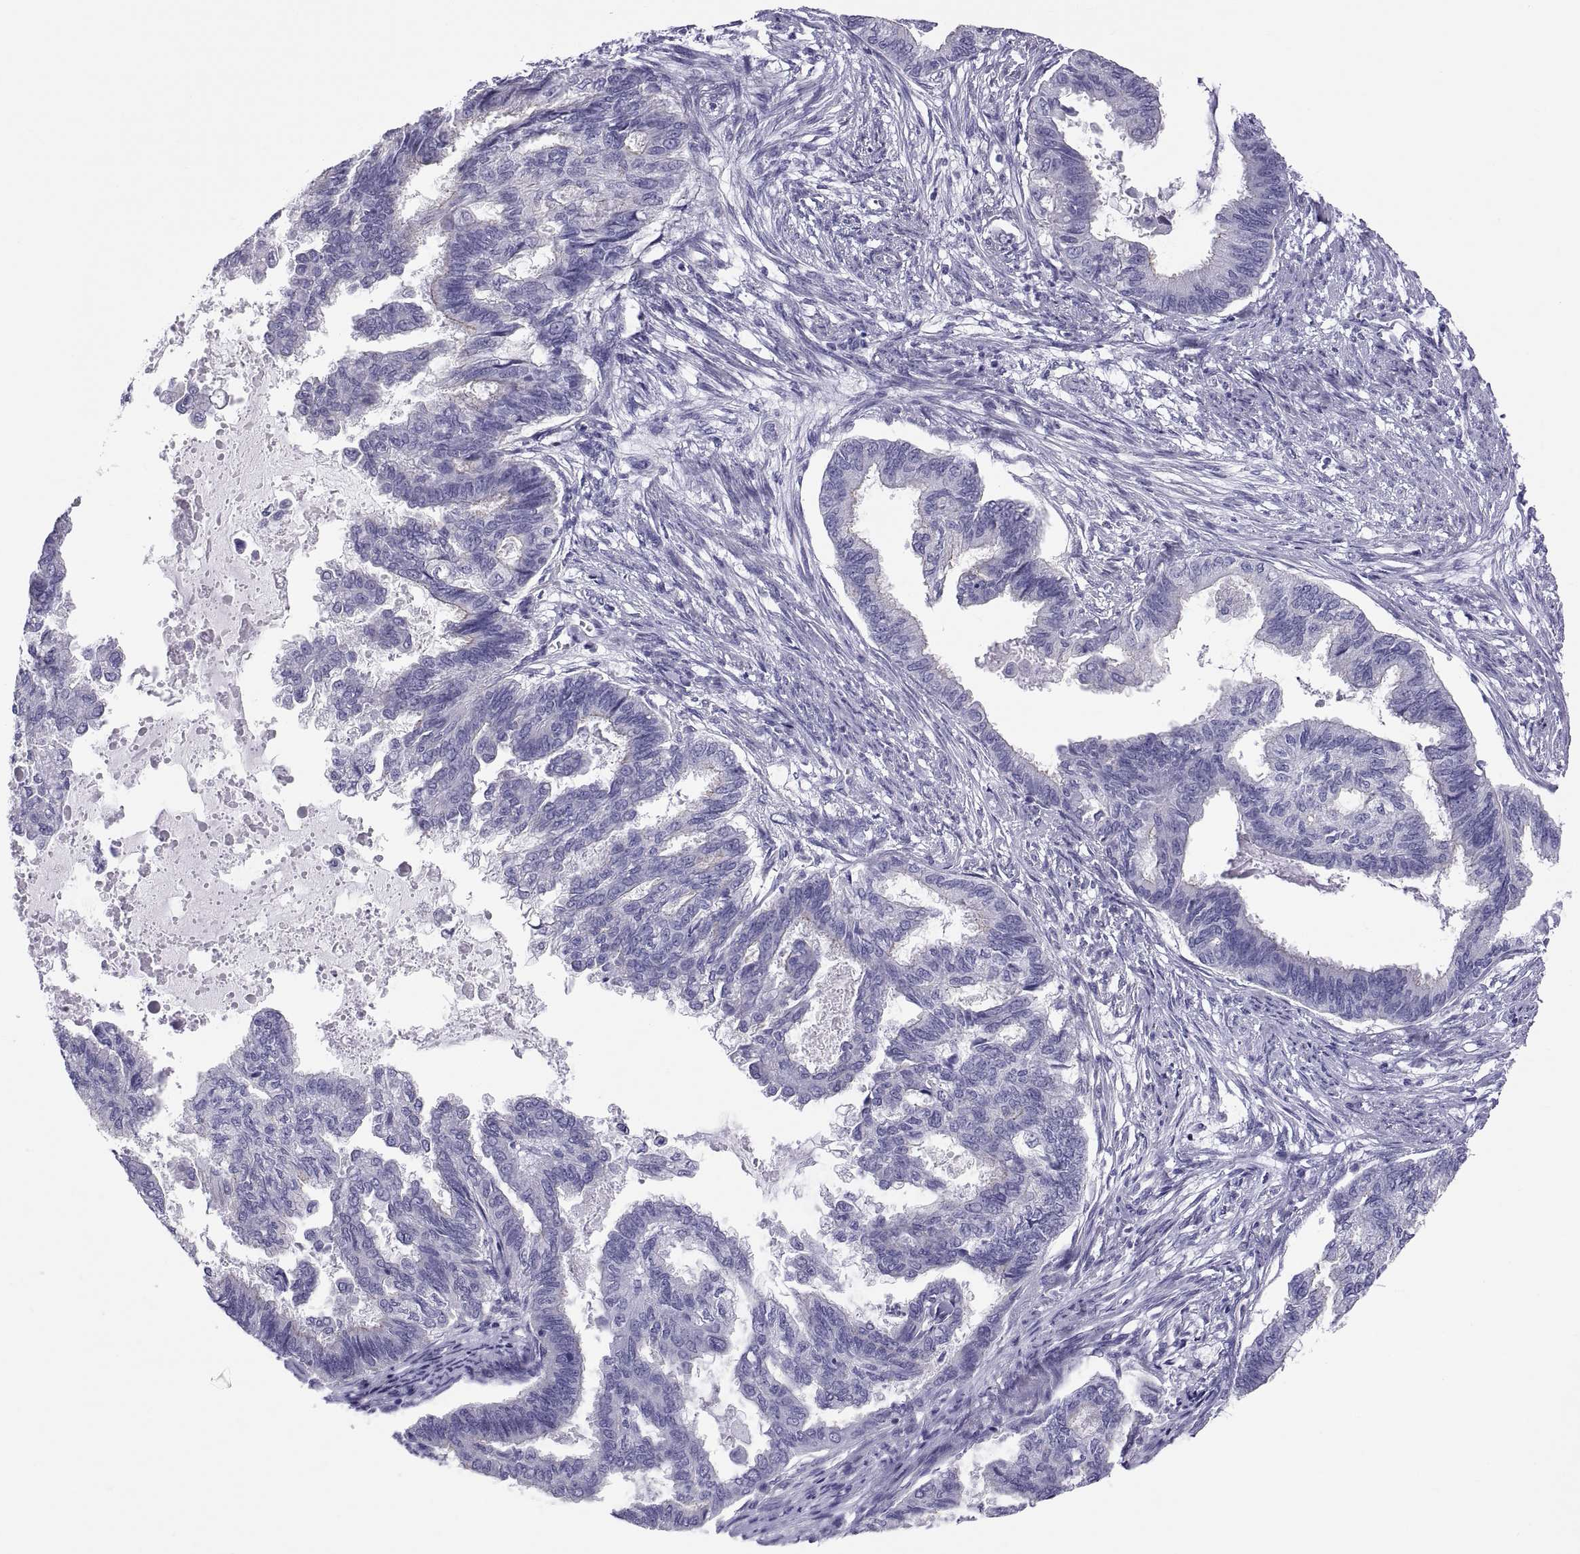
{"staining": {"intensity": "negative", "quantity": "none", "location": "none"}, "tissue": "endometrial cancer", "cell_type": "Tumor cells", "image_type": "cancer", "snomed": [{"axis": "morphology", "description": "Adenocarcinoma, NOS"}, {"axis": "topography", "description": "Endometrium"}], "caption": "Tumor cells show no significant protein expression in endometrial cancer.", "gene": "RNASE12", "patient": {"sex": "female", "age": 86}}